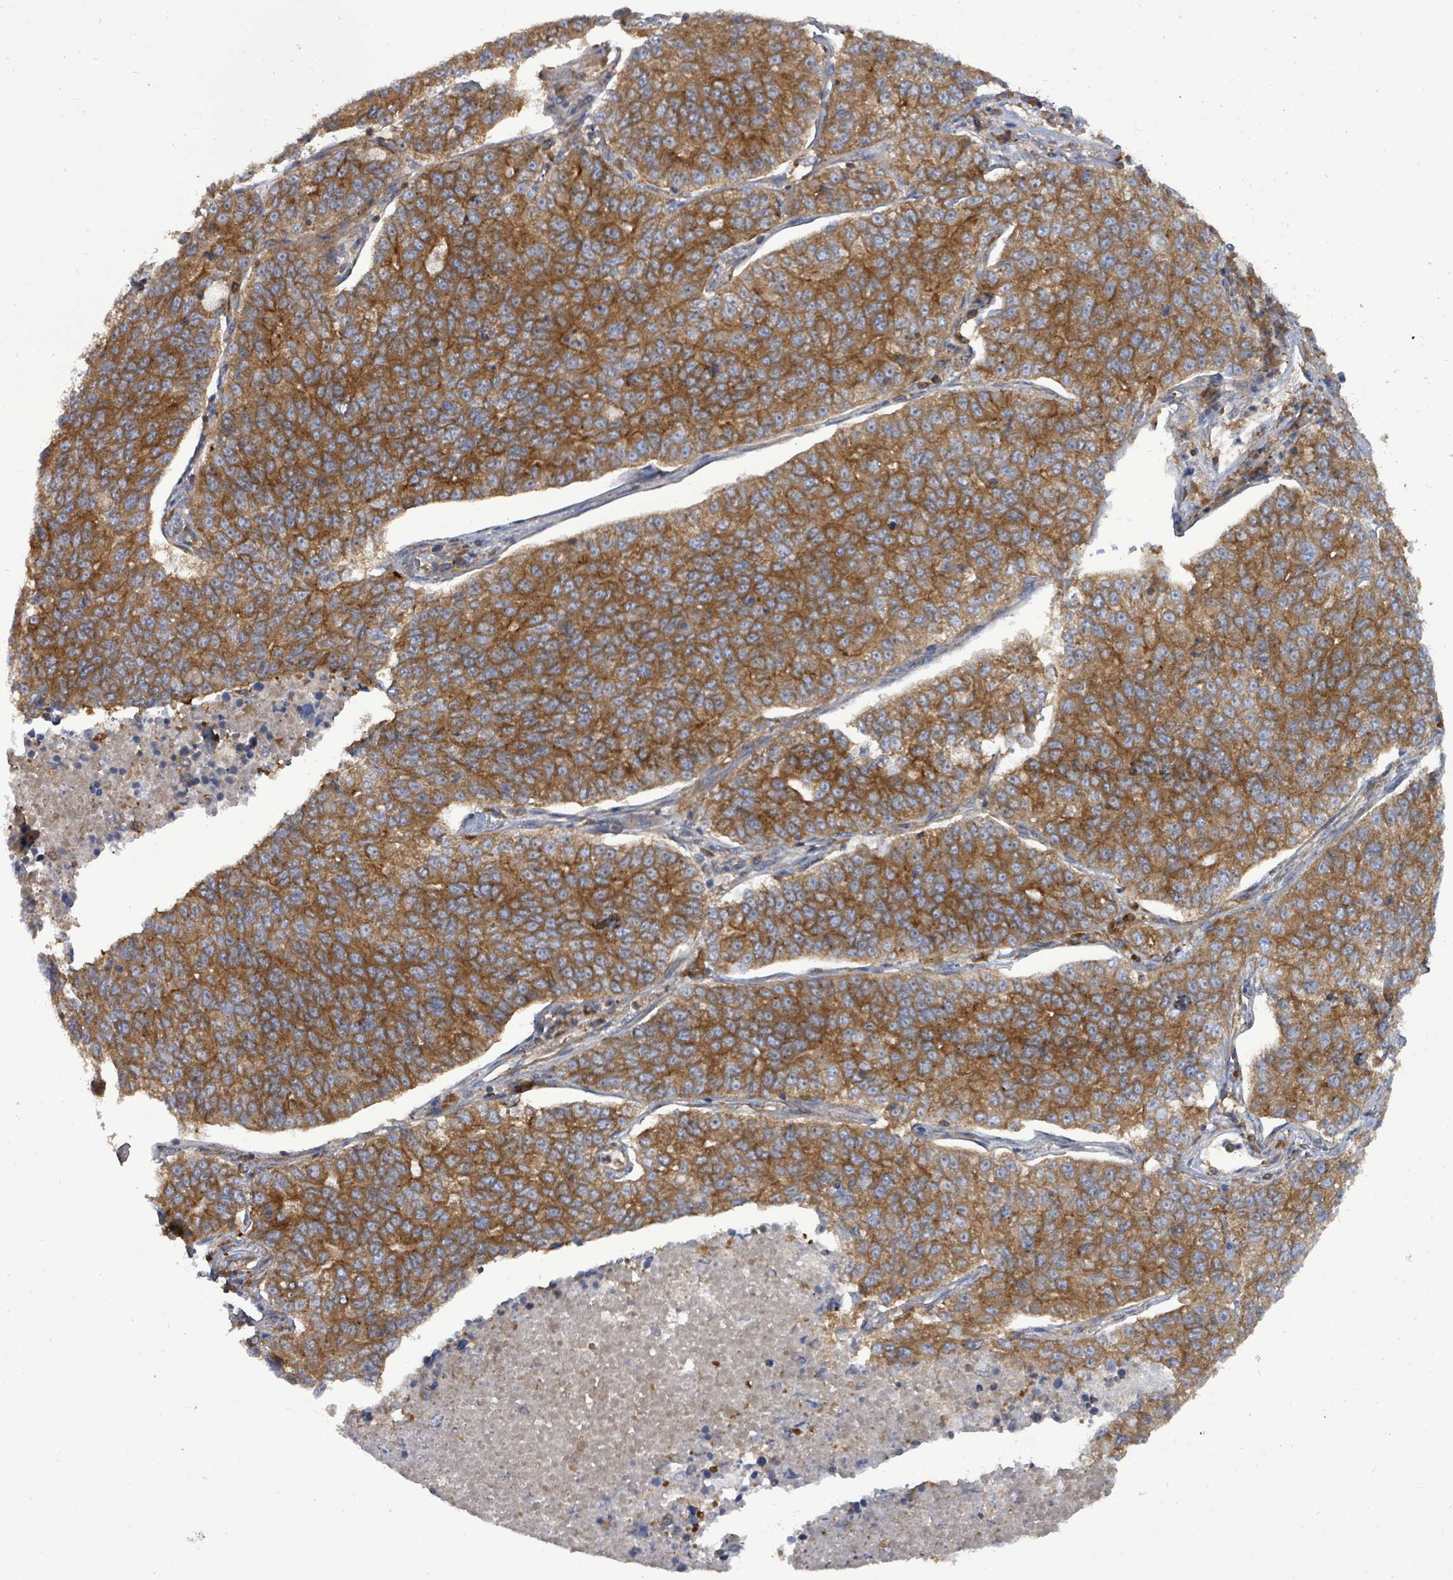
{"staining": {"intensity": "strong", "quantity": ">75%", "location": "cytoplasmic/membranous"}, "tissue": "lung cancer", "cell_type": "Tumor cells", "image_type": "cancer", "snomed": [{"axis": "morphology", "description": "Adenocarcinoma, NOS"}, {"axis": "topography", "description": "Lung"}], "caption": "Lung cancer stained with a protein marker exhibits strong staining in tumor cells.", "gene": "EIF3C", "patient": {"sex": "male", "age": 49}}